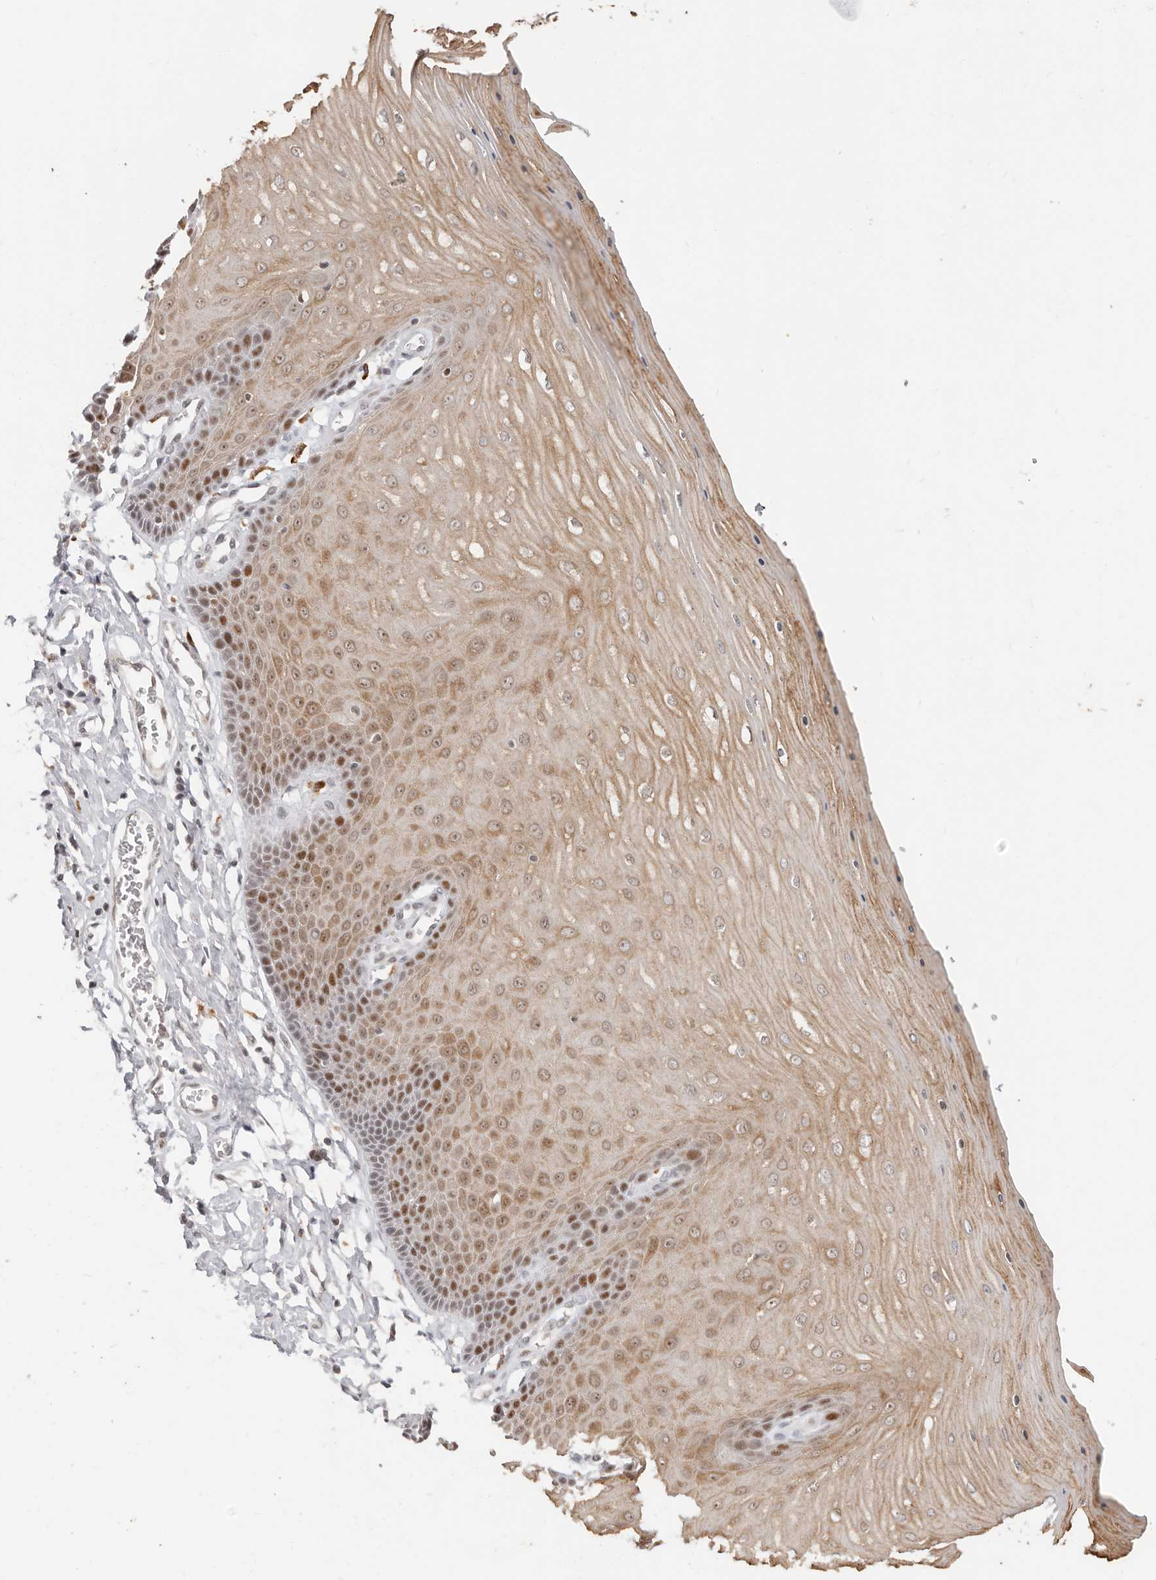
{"staining": {"intensity": "moderate", "quantity": ">75%", "location": "cytoplasmic/membranous,nuclear"}, "tissue": "cervix", "cell_type": "Glandular cells", "image_type": "normal", "snomed": [{"axis": "morphology", "description": "Normal tissue, NOS"}, {"axis": "topography", "description": "Cervix"}], "caption": "Cervix stained with immunohistochemistry shows moderate cytoplasmic/membranous,nuclear positivity in approximately >75% of glandular cells.", "gene": "RFC2", "patient": {"sex": "female", "age": 55}}